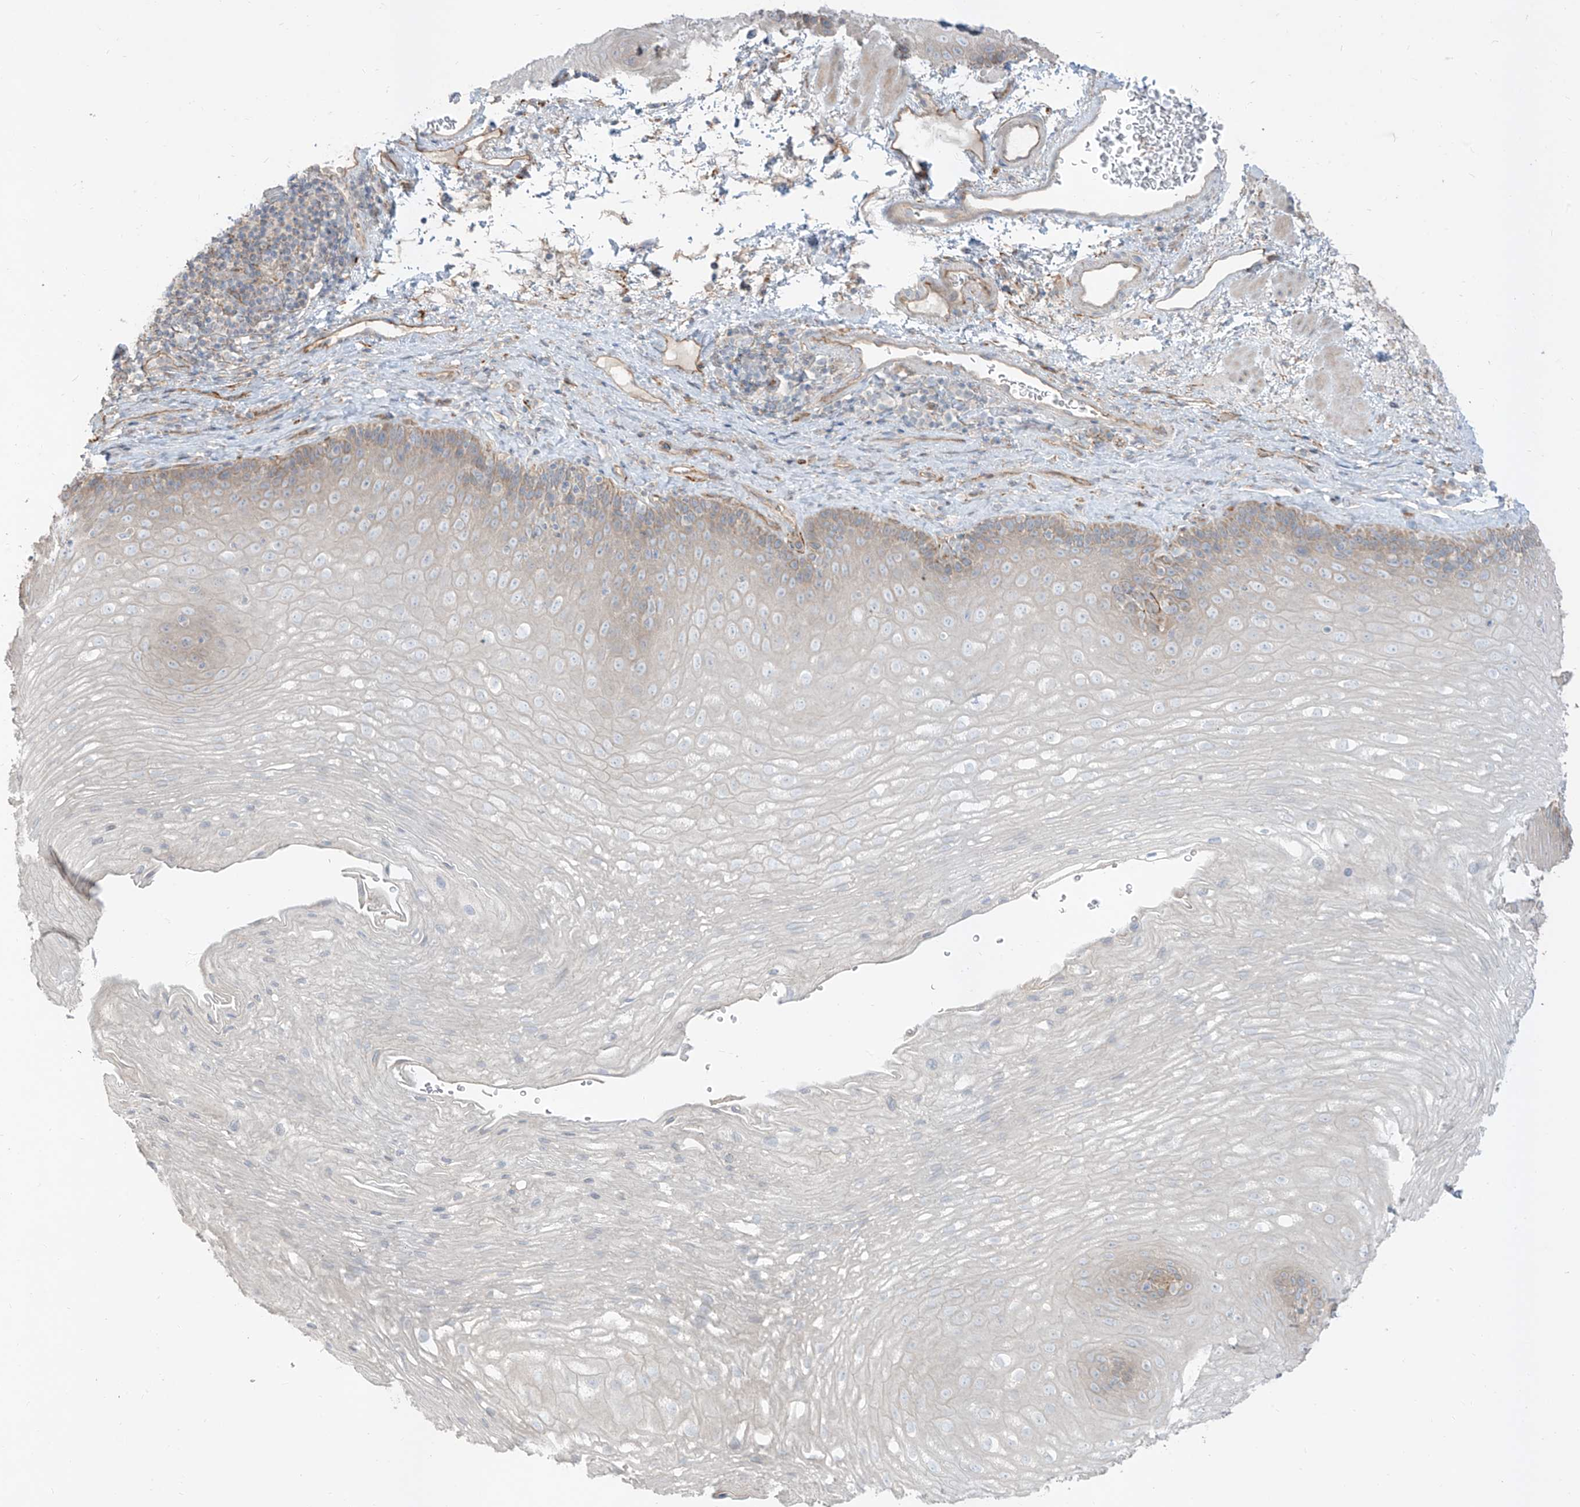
{"staining": {"intensity": "weak", "quantity": "<25%", "location": "cytoplasmic/membranous"}, "tissue": "esophagus", "cell_type": "Squamous epithelial cells", "image_type": "normal", "snomed": [{"axis": "morphology", "description": "Normal tissue, NOS"}, {"axis": "topography", "description": "Esophagus"}], "caption": "Immunohistochemistry photomicrograph of unremarkable esophagus stained for a protein (brown), which demonstrates no staining in squamous epithelial cells. Brightfield microscopy of immunohistochemistry stained with DAB (3,3'-diaminobenzidine) (brown) and hematoxylin (blue), captured at high magnification.", "gene": "EPHX4", "patient": {"sex": "female", "age": 66}}